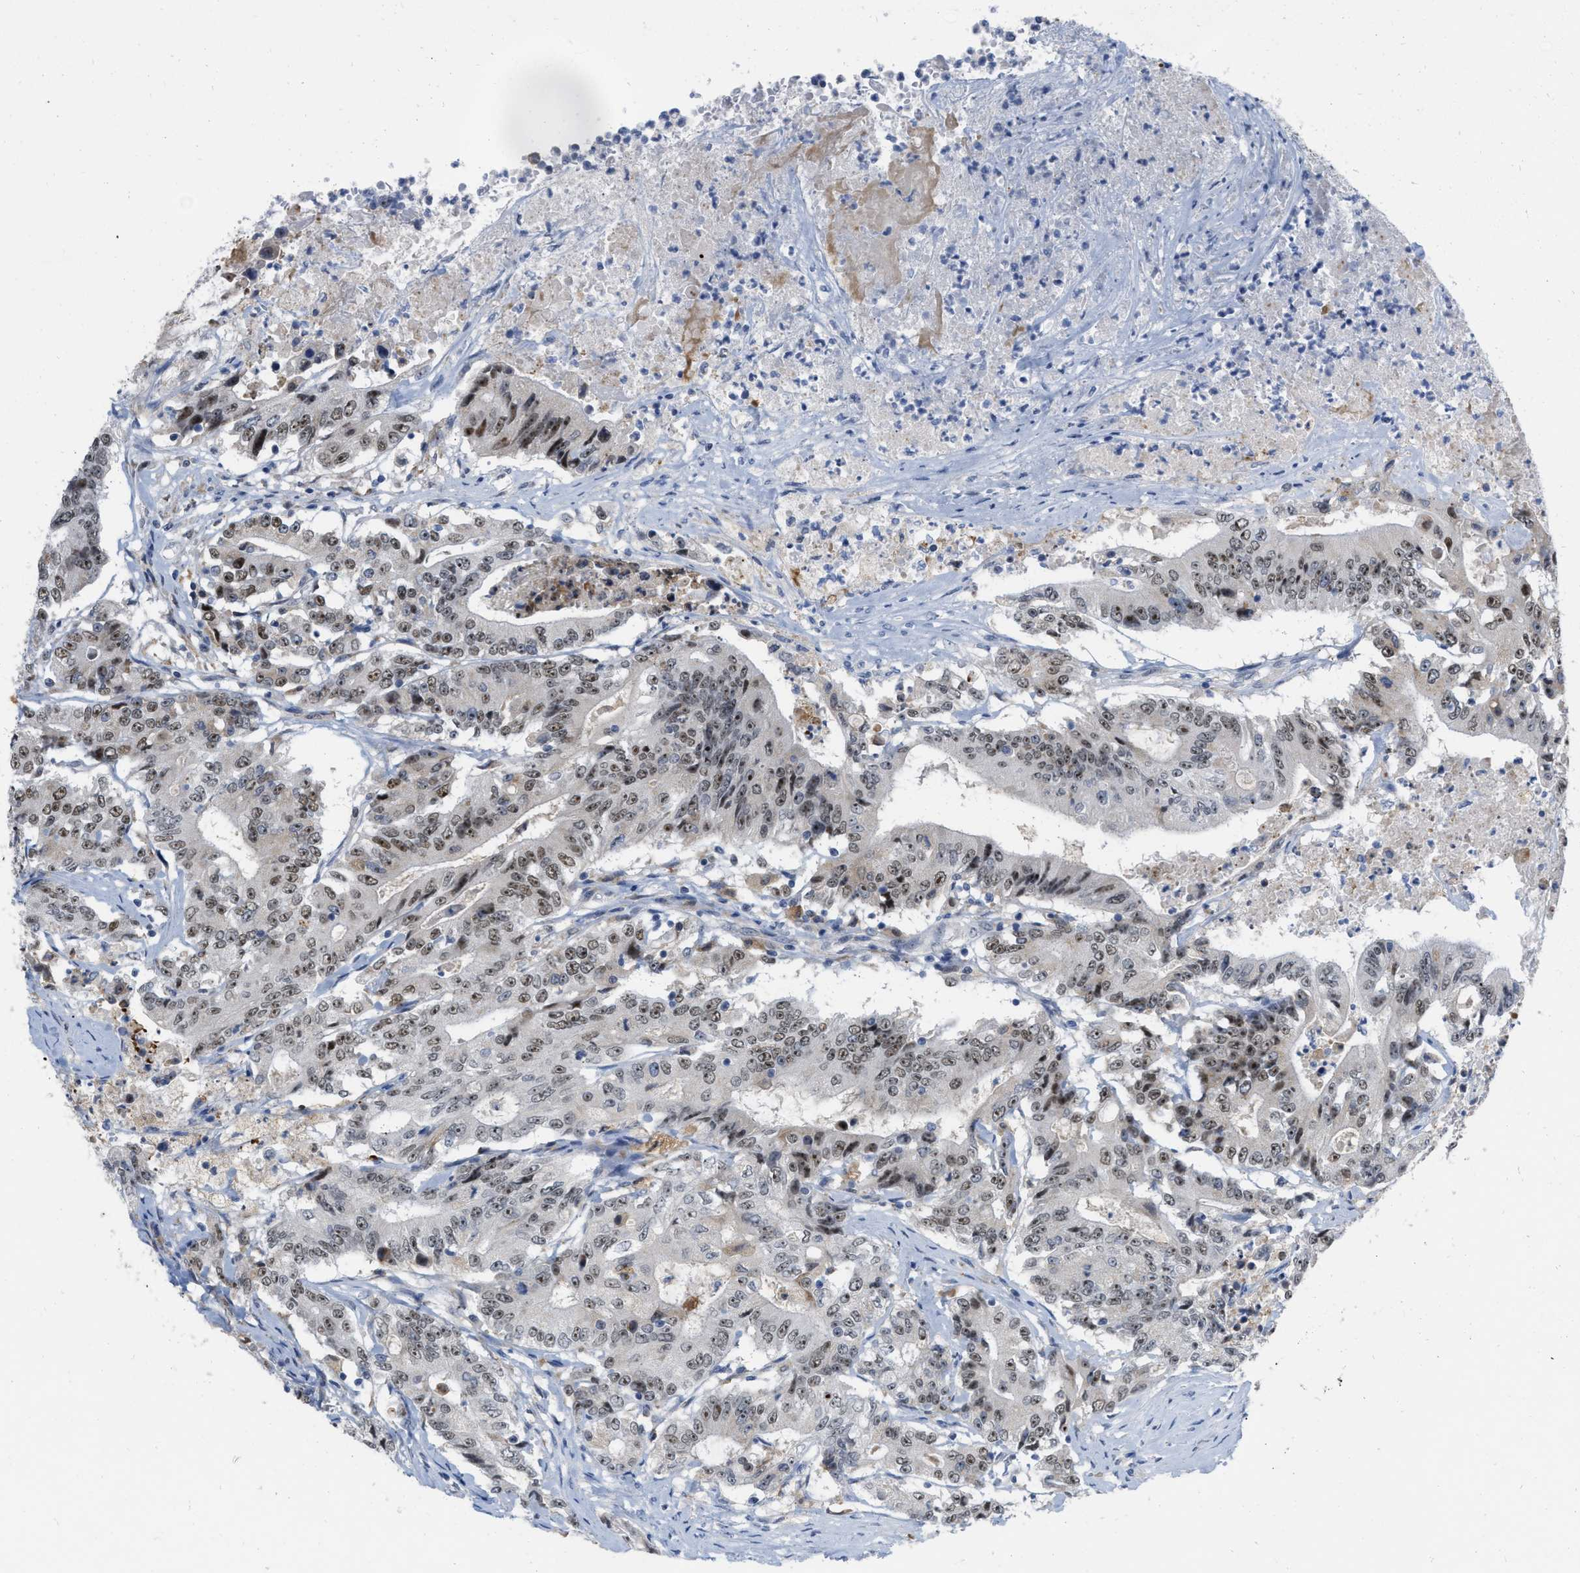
{"staining": {"intensity": "moderate", "quantity": "25%-75%", "location": "nuclear"}, "tissue": "colorectal cancer", "cell_type": "Tumor cells", "image_type": "cancer", "snomed": [{"axis": "morphology", "description": "Adenocarcinoma, NOS"}, {"axis": "topography", "description": "Colon"}], "caption": "A high-resolution histopathology image shows immunohistochemistry staining of colorectal cancer (adenocarcinoma), which exhibits moderate nuclear positivity in about 25%-75% of tumor cells.", "gene": "ELAC2", "patient": {"sex": "female", "age": 77}}